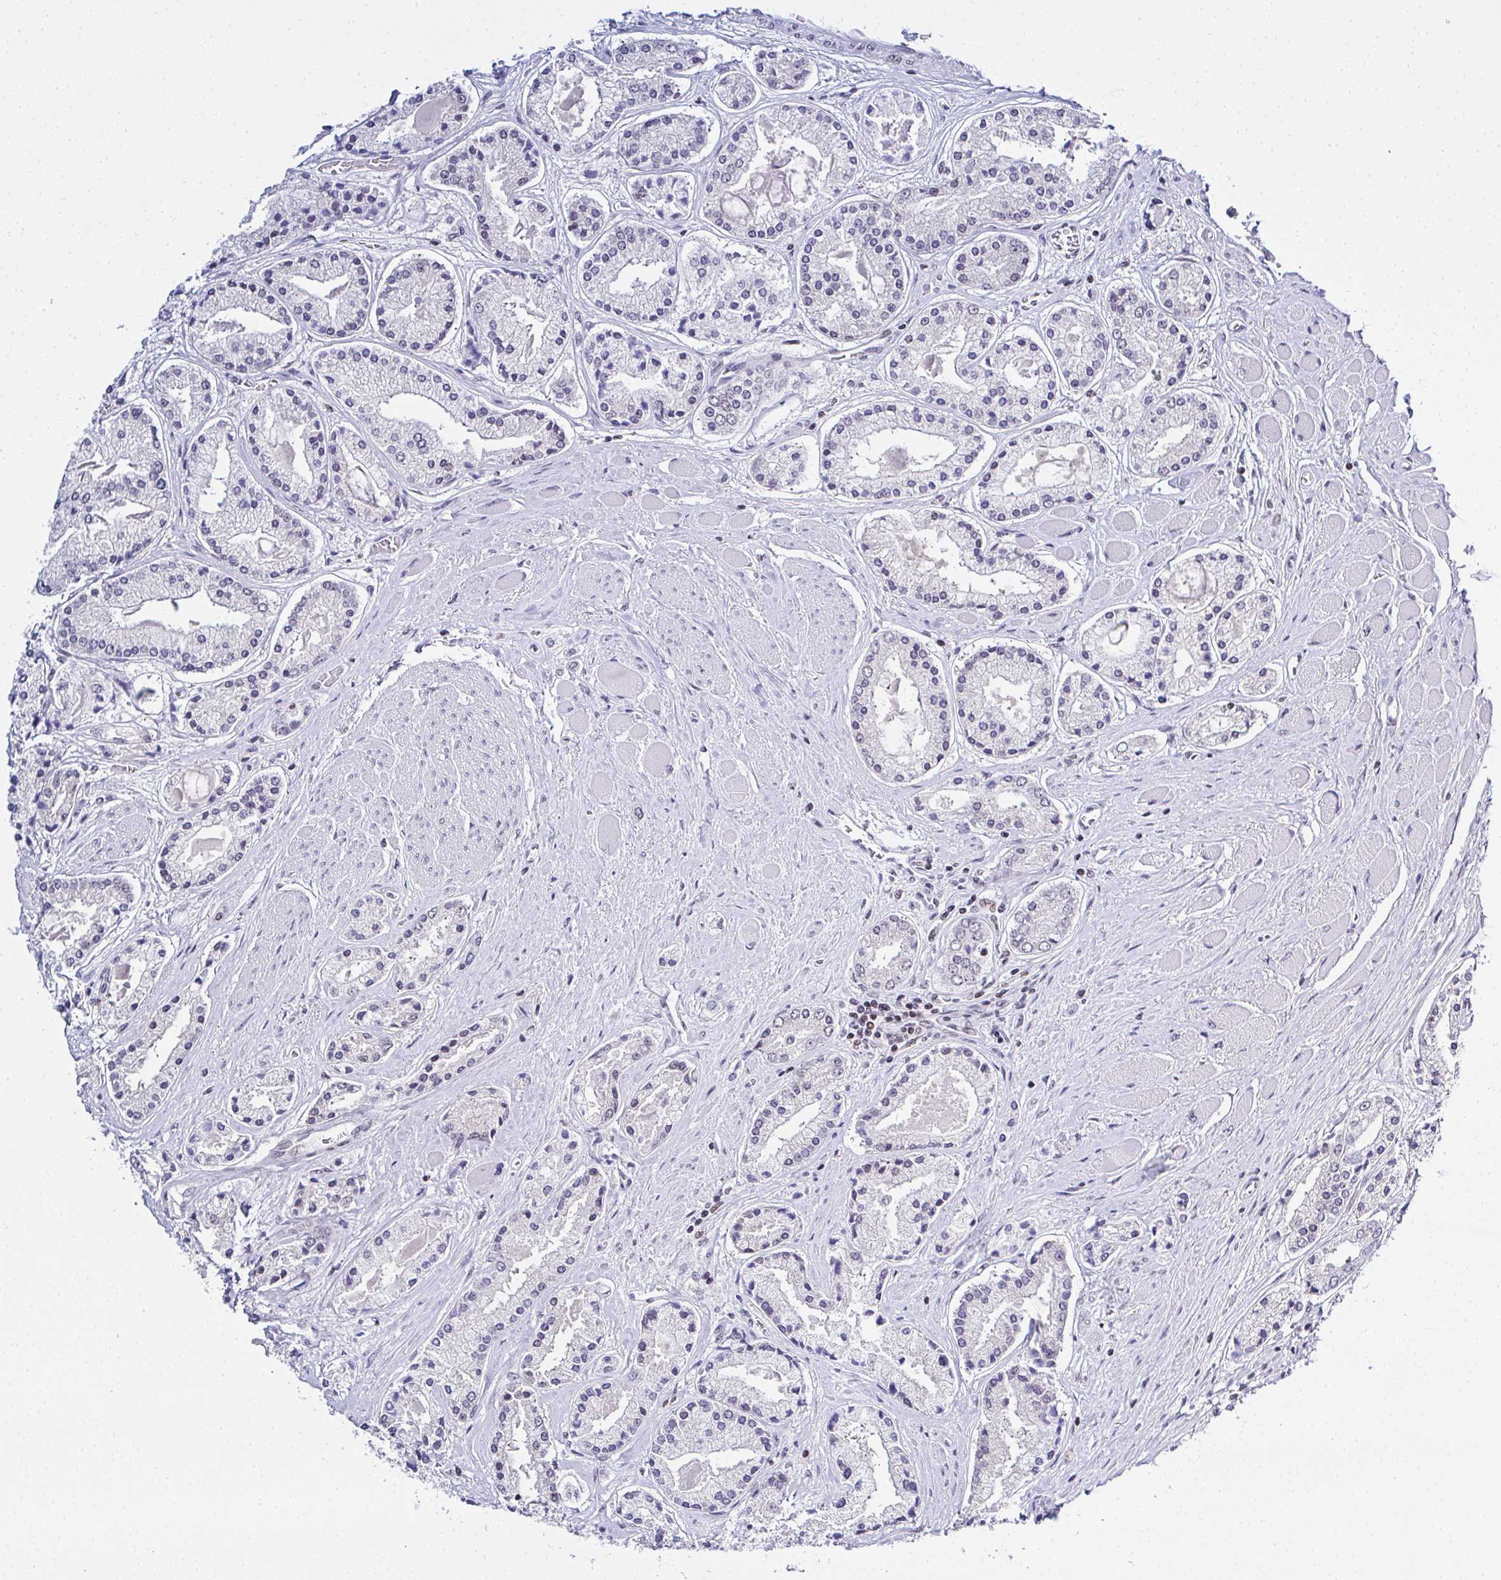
{"staining": {"intensity": "weak", "quantity": "25%-75%", "location": "nuclear"}, "tissue": "prostate cancer", "cell_type": "Tumor cells", "image_type": "cancer", "snomed": [{"axis": "morphology", "description": "Adenocarcinoma, High grade"}, {"axis": "topography", "description": "Prostate"}], "caption": "Immunohistochemistry staining of prostate adenocarcinoma (high-grade), which reveals low levels of weak nuclear staining in approximately 25%-75% of tumor cells indicating weak nuclear protein staining. The staining was performed using DAB (brown) for protein detection and nuclei were counterstained in hematoxylin (blue).", "gene": "DR1", "patient": {"sex": "male", "age": 67}}